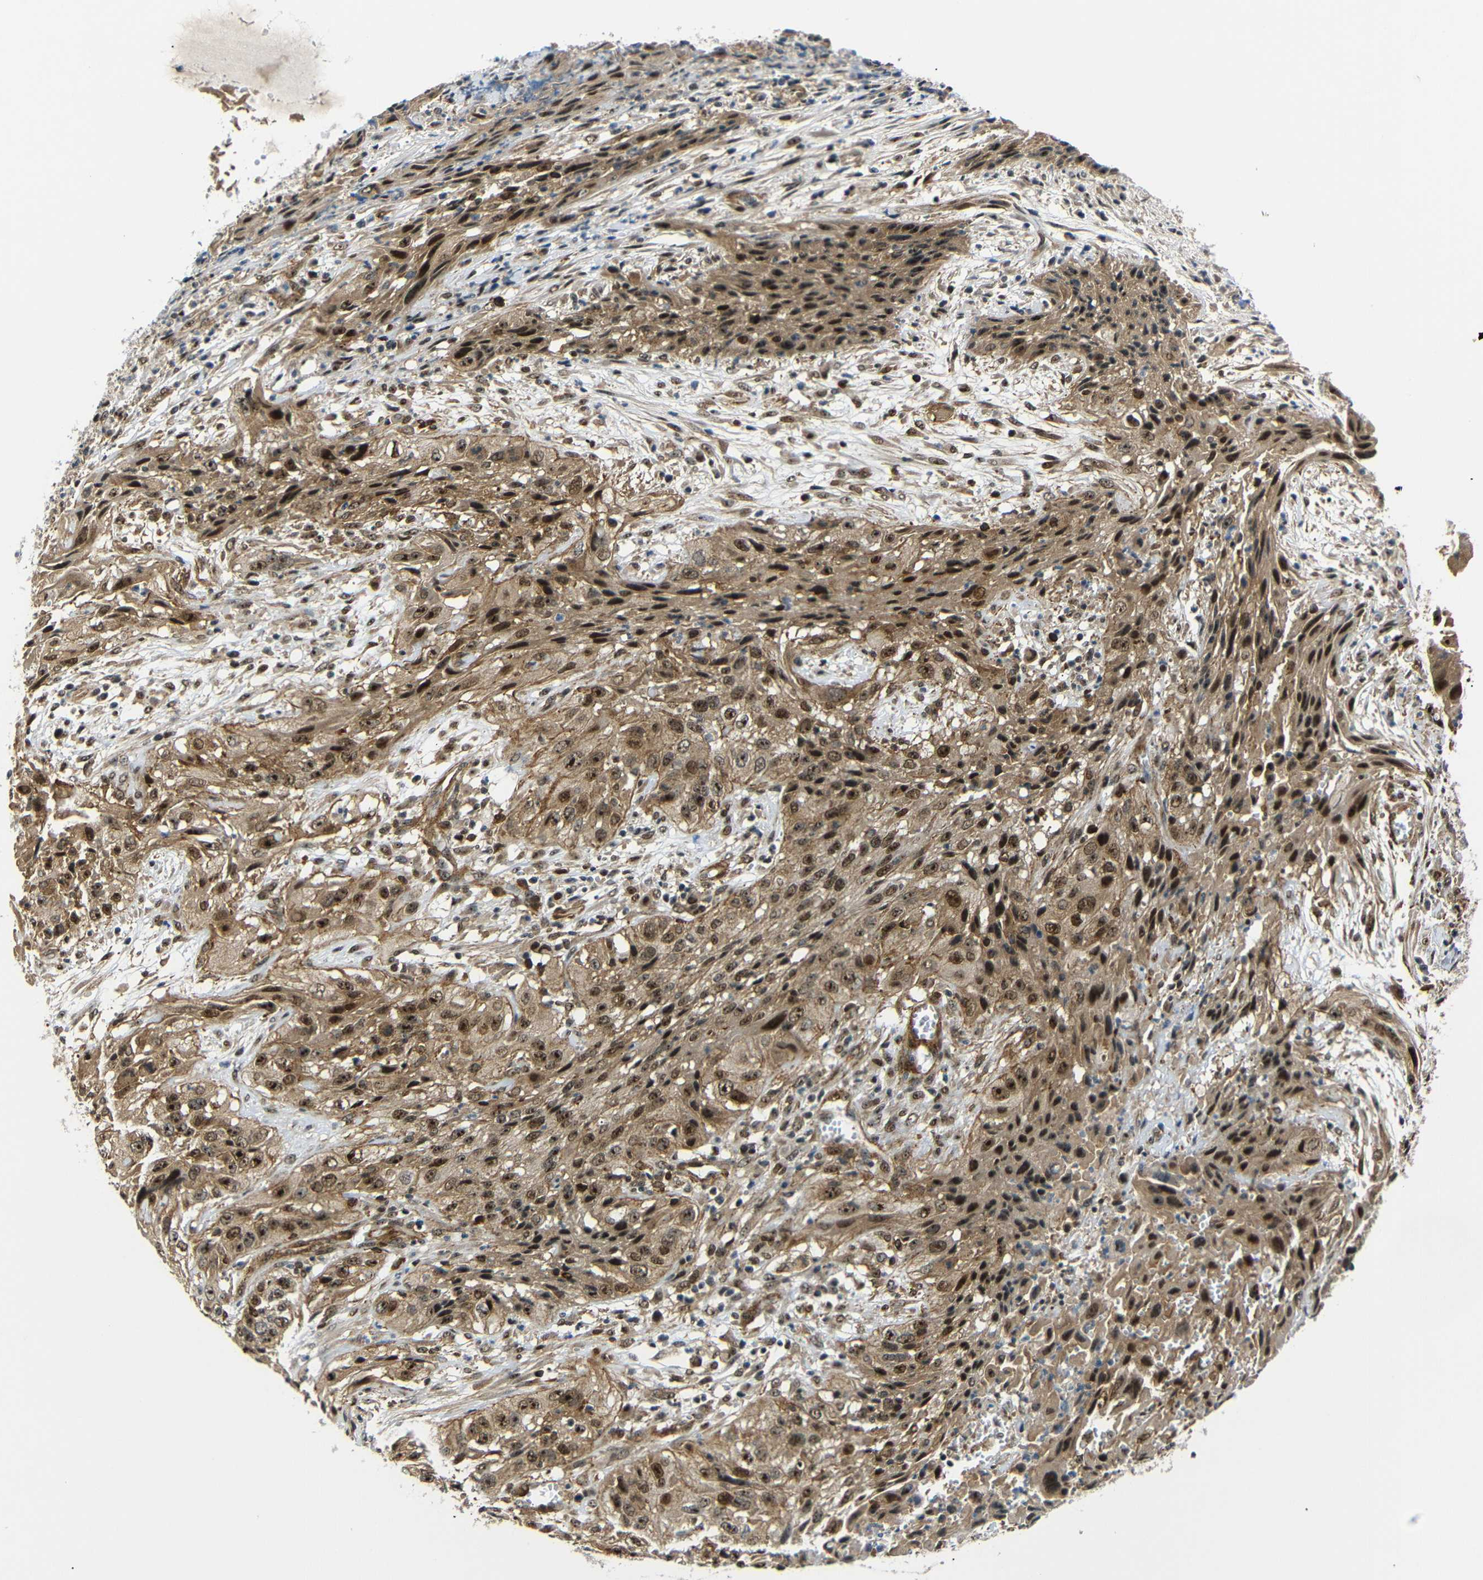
{"staining": {"intensity": "strong", "quantity": ">75%", "location": "cytoplasmic/membranous,nuclear"}, "tissue": "cervical cancer", "cell_type": "Tumor cells", "image_type": "cancer", "snomed": [{"axis": "morphology", "description": "Squamous cell carcinoma, NOS"}, {"axis": "topography", "description": "Cervix"}], "caption": "IHC of human cervical squamous cell carcinoma demonstrates high levels of strong cytoplasmic/membranous and nuclear positivity in approximately >75% of tumor cells.", "gene": "PARN", "patient": {"sex": "female", "age": 32}}